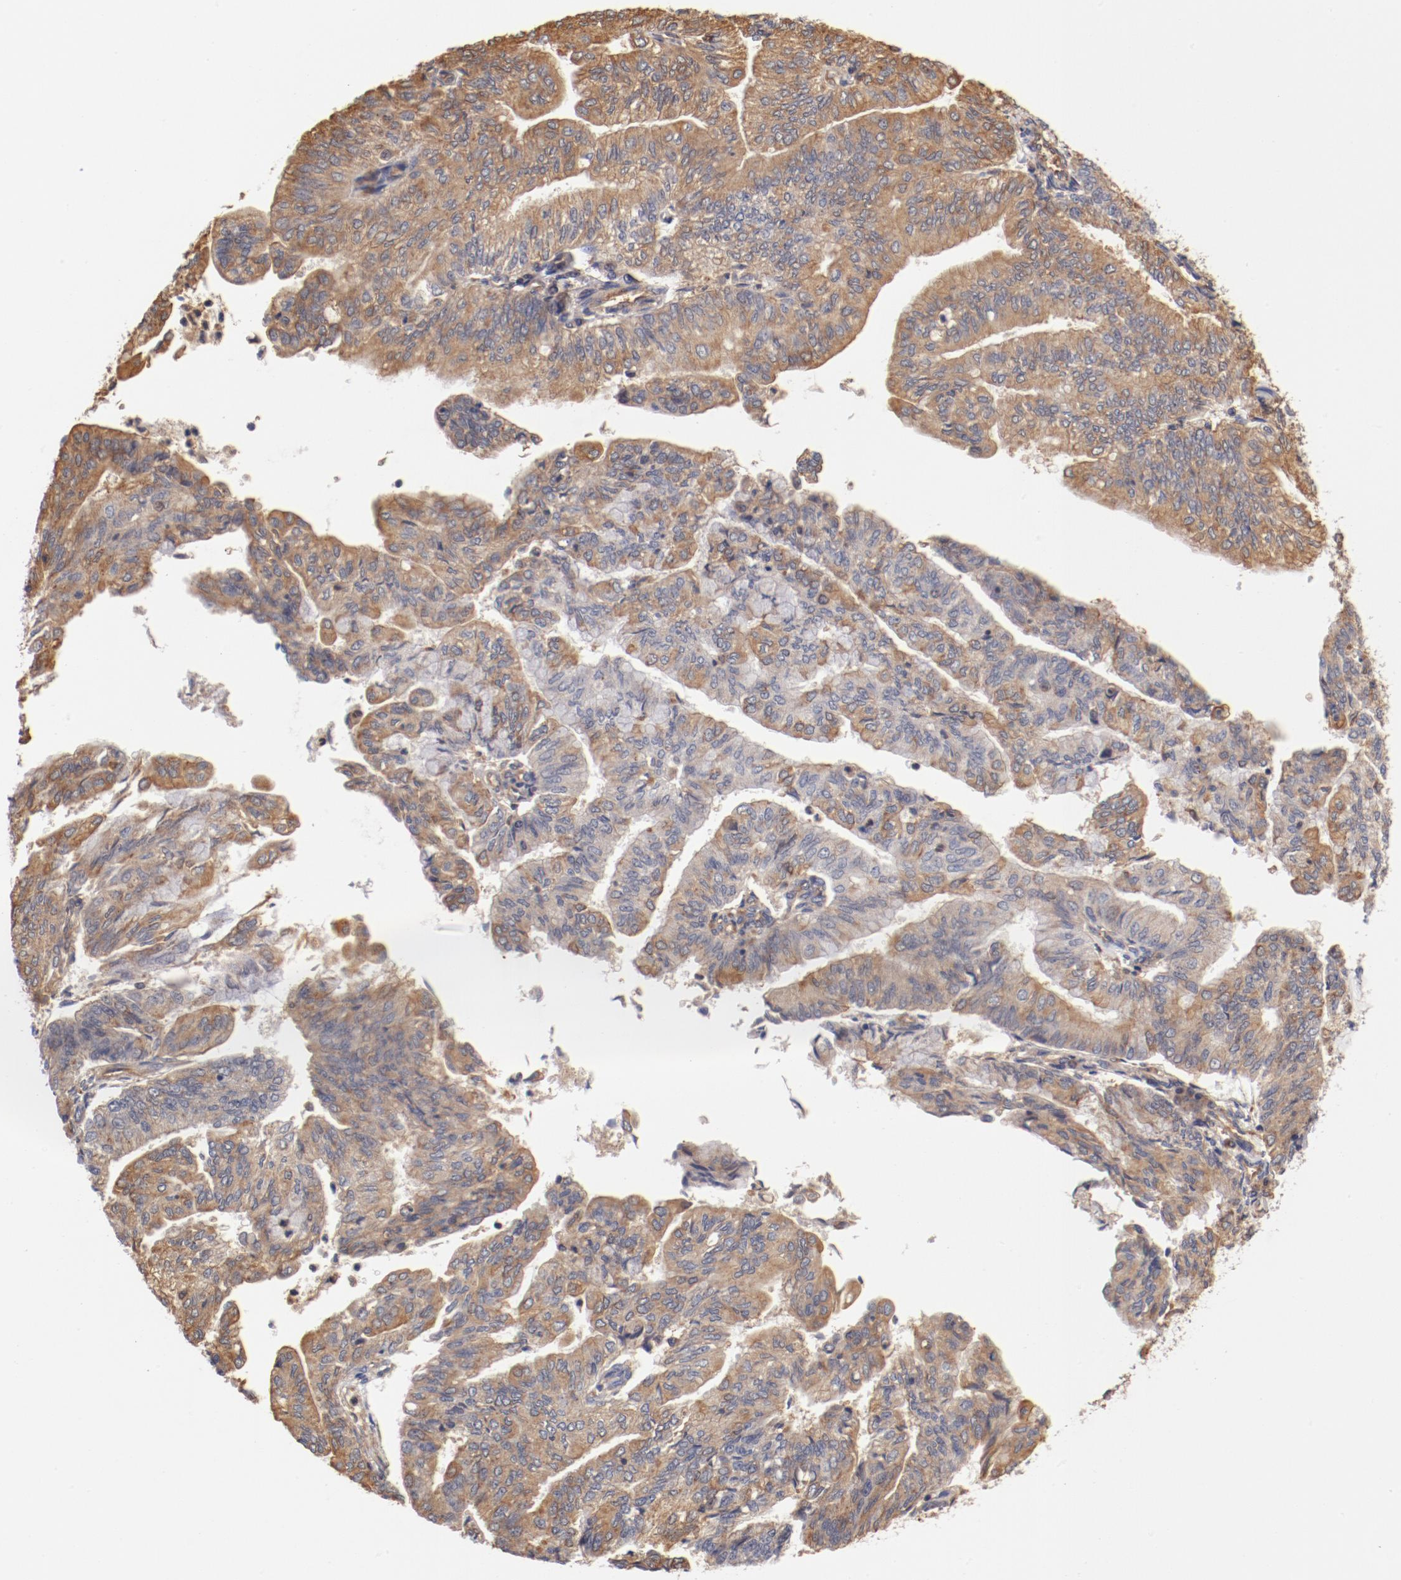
{"staining": {"intensity": "moderate", "quantity": "25%-75%", "location": "cytoplasmic/membranous"}, "tissue": "endometrial cancer", "cell_type": "Tumor cells", "image_type": "cancer", "snomed": [{"axis": "morphology", "description": "Adenocarcinoma, NOS"}, {"axis": "topography", "description": "Endometrium"}], "caption": "Protein staining displays moderate cytoplasmic/membranous expression in approximately 25%-75% of tumor cells in endometrial adenocarcinoma. The staining is performed using DAB brown chromogen to label protein expression. The nuclei are counter-stained blue using hematoxylin.", "gene": "FCMR", "patient": {"sex": "female", "age": 59}}